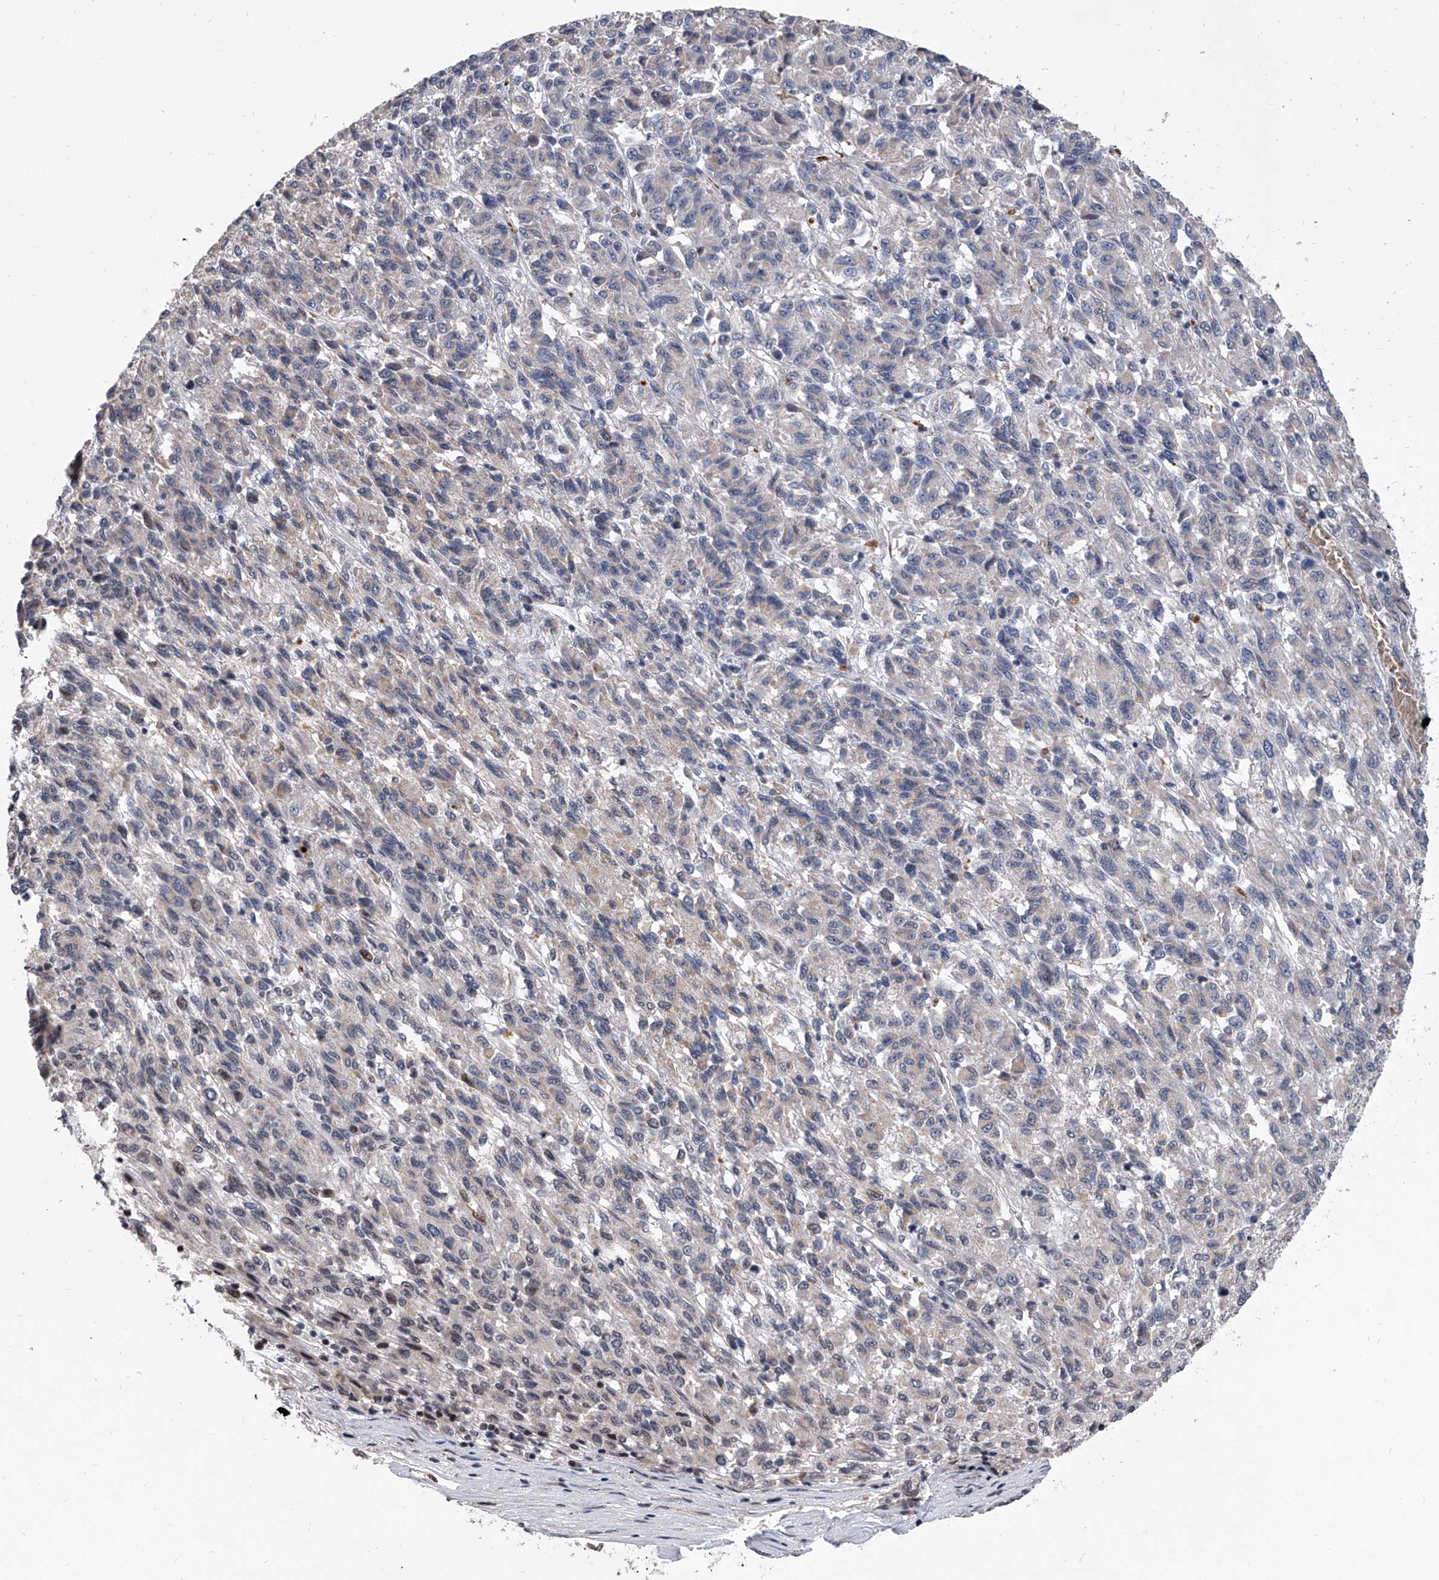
{"staining": {"intensity": "negative", "quantity": "none", "location": "none"}, "tissue": "melanoma", "cell_type": "Tumor cells", "image_type": "cancer", "snomed": [{"axis": "morphology", "description": "Malignant melanoma, Metastatic site"}, {"axis": "topography", "description": "Lung"}], "caption": "An immunohistochemistry (IHC) micrograph of malignant melanoma (metastatic site) is shown. There is no staining in tumor cells of malignant melanoma (metastatic site).", "gene": "ZNF426", "patient": {"sex": "male", "age": 64}}